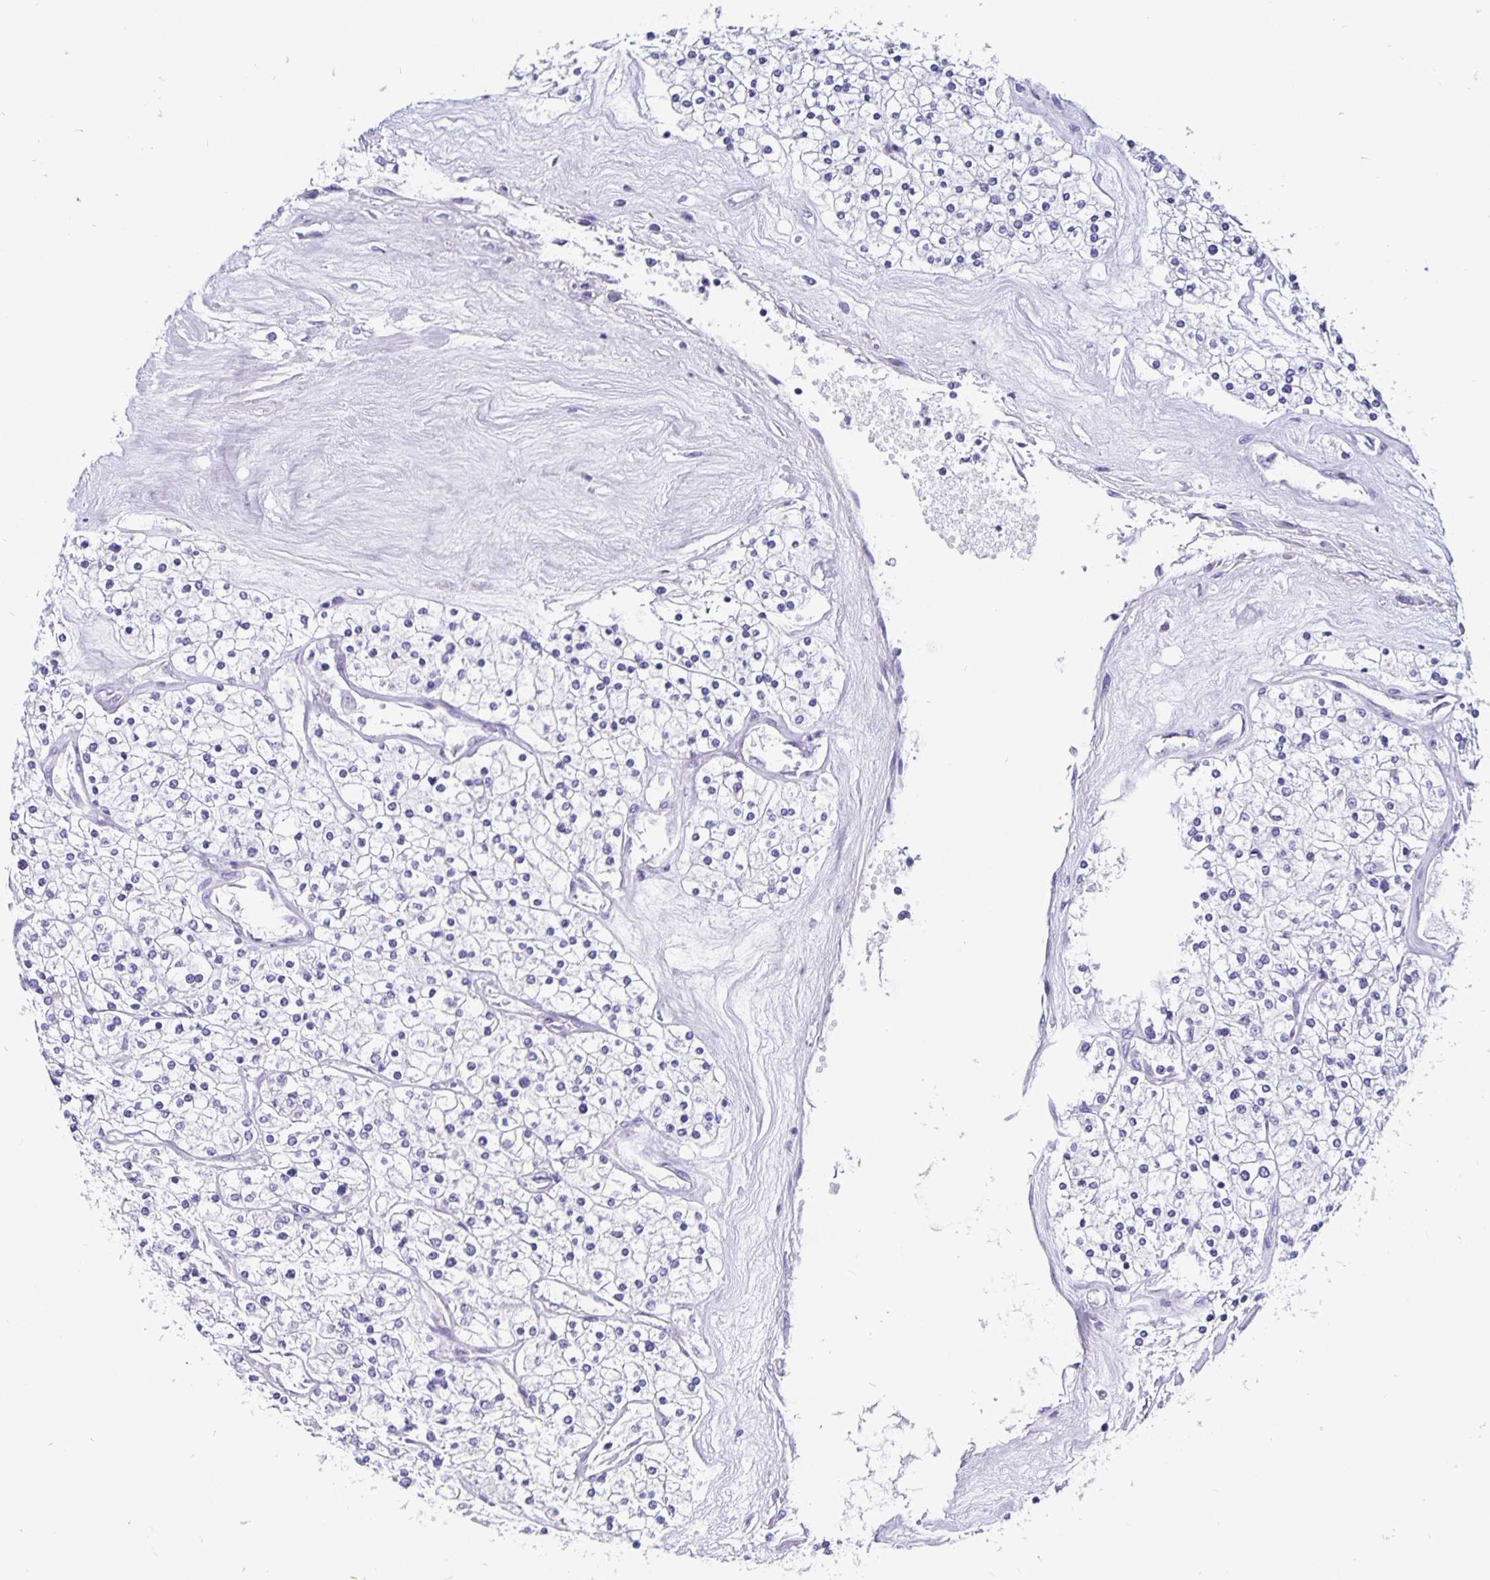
{"staining": {"intensity": "negative", "quantity": "none", "location": "none"}, "tissue": "renal cancer", "cell_type": "Tumor cells", "image_type": "cancer", "snomed": [{"axis": "morphology", "description": "Adenocarcinoma, NOS"}, {"axis": "topography", "description": "Kidney"}], "caption": "An immunohistochemistry image of renal cancer is shown. There is no staining in tumor cells of renal cancer. (Immunohistochemistry, brightfield microscopy, high magnification).", "gene": "ODF3B", "patient": {"sex": "male", "age": 80}}